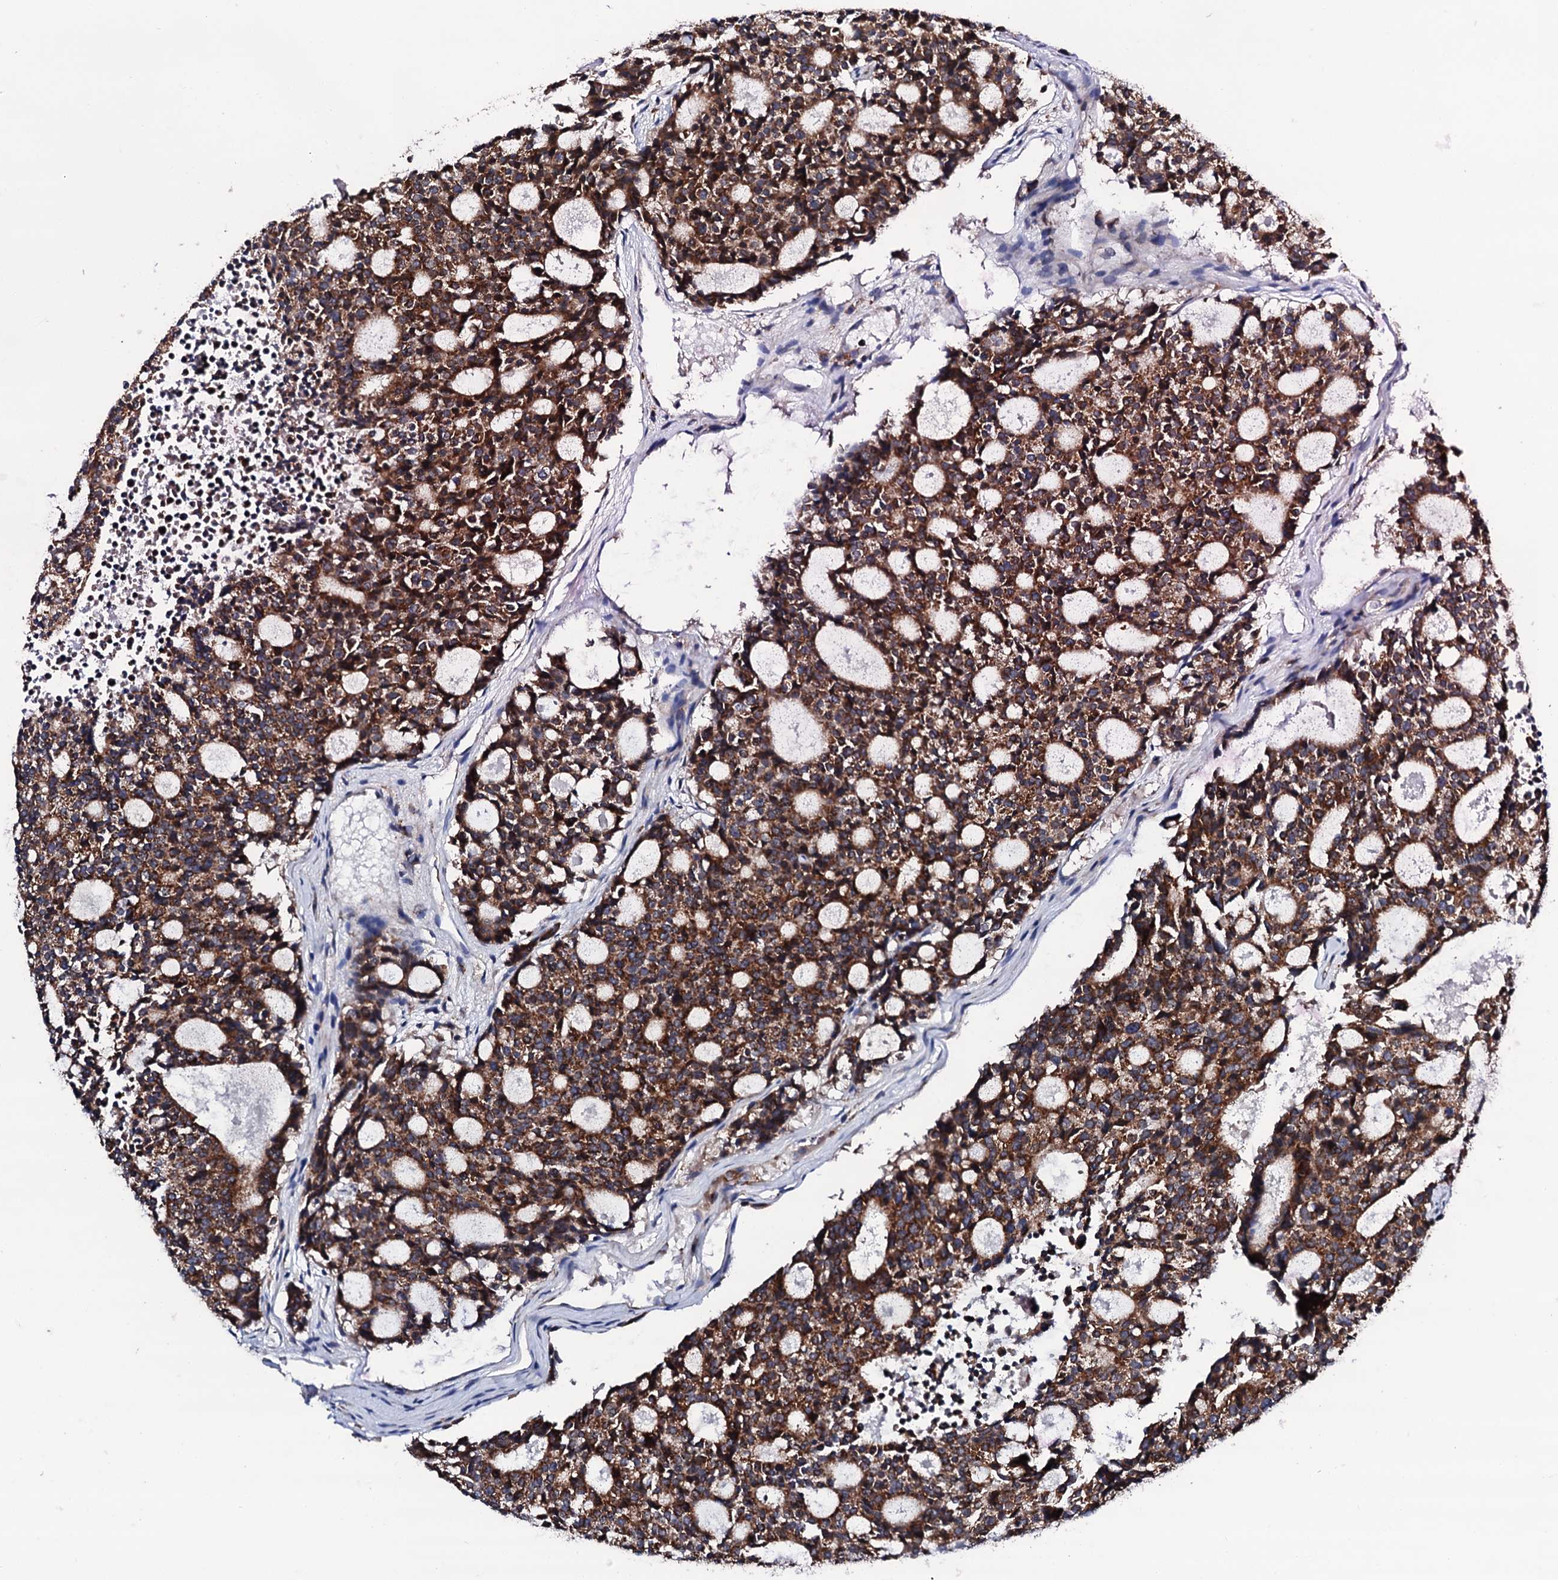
{"staining": {"intensity": "strong", "quantity": ">75%", "location": "cytoplasmic/membranous"}, "tissue": "carcinoid", "cell_type": "Tumor cells", "image_type": "cancer", "snomed": [{"axis": "morphology", "description": "Carcinoid, malignant, NOS"}, {"axis": "topography", "description": "Pancreas"}], "caption": "This photomicrograph reveals carcinoid stained with immunohistochemistry (IHC) to label a protein in brown. The cytoplasmic/membranous of tumor cells show strong positivity for the protein. Nuclei are counter-stained blue.", "gene": "COG4", "patient": {"sex": "female", "age": 54}}